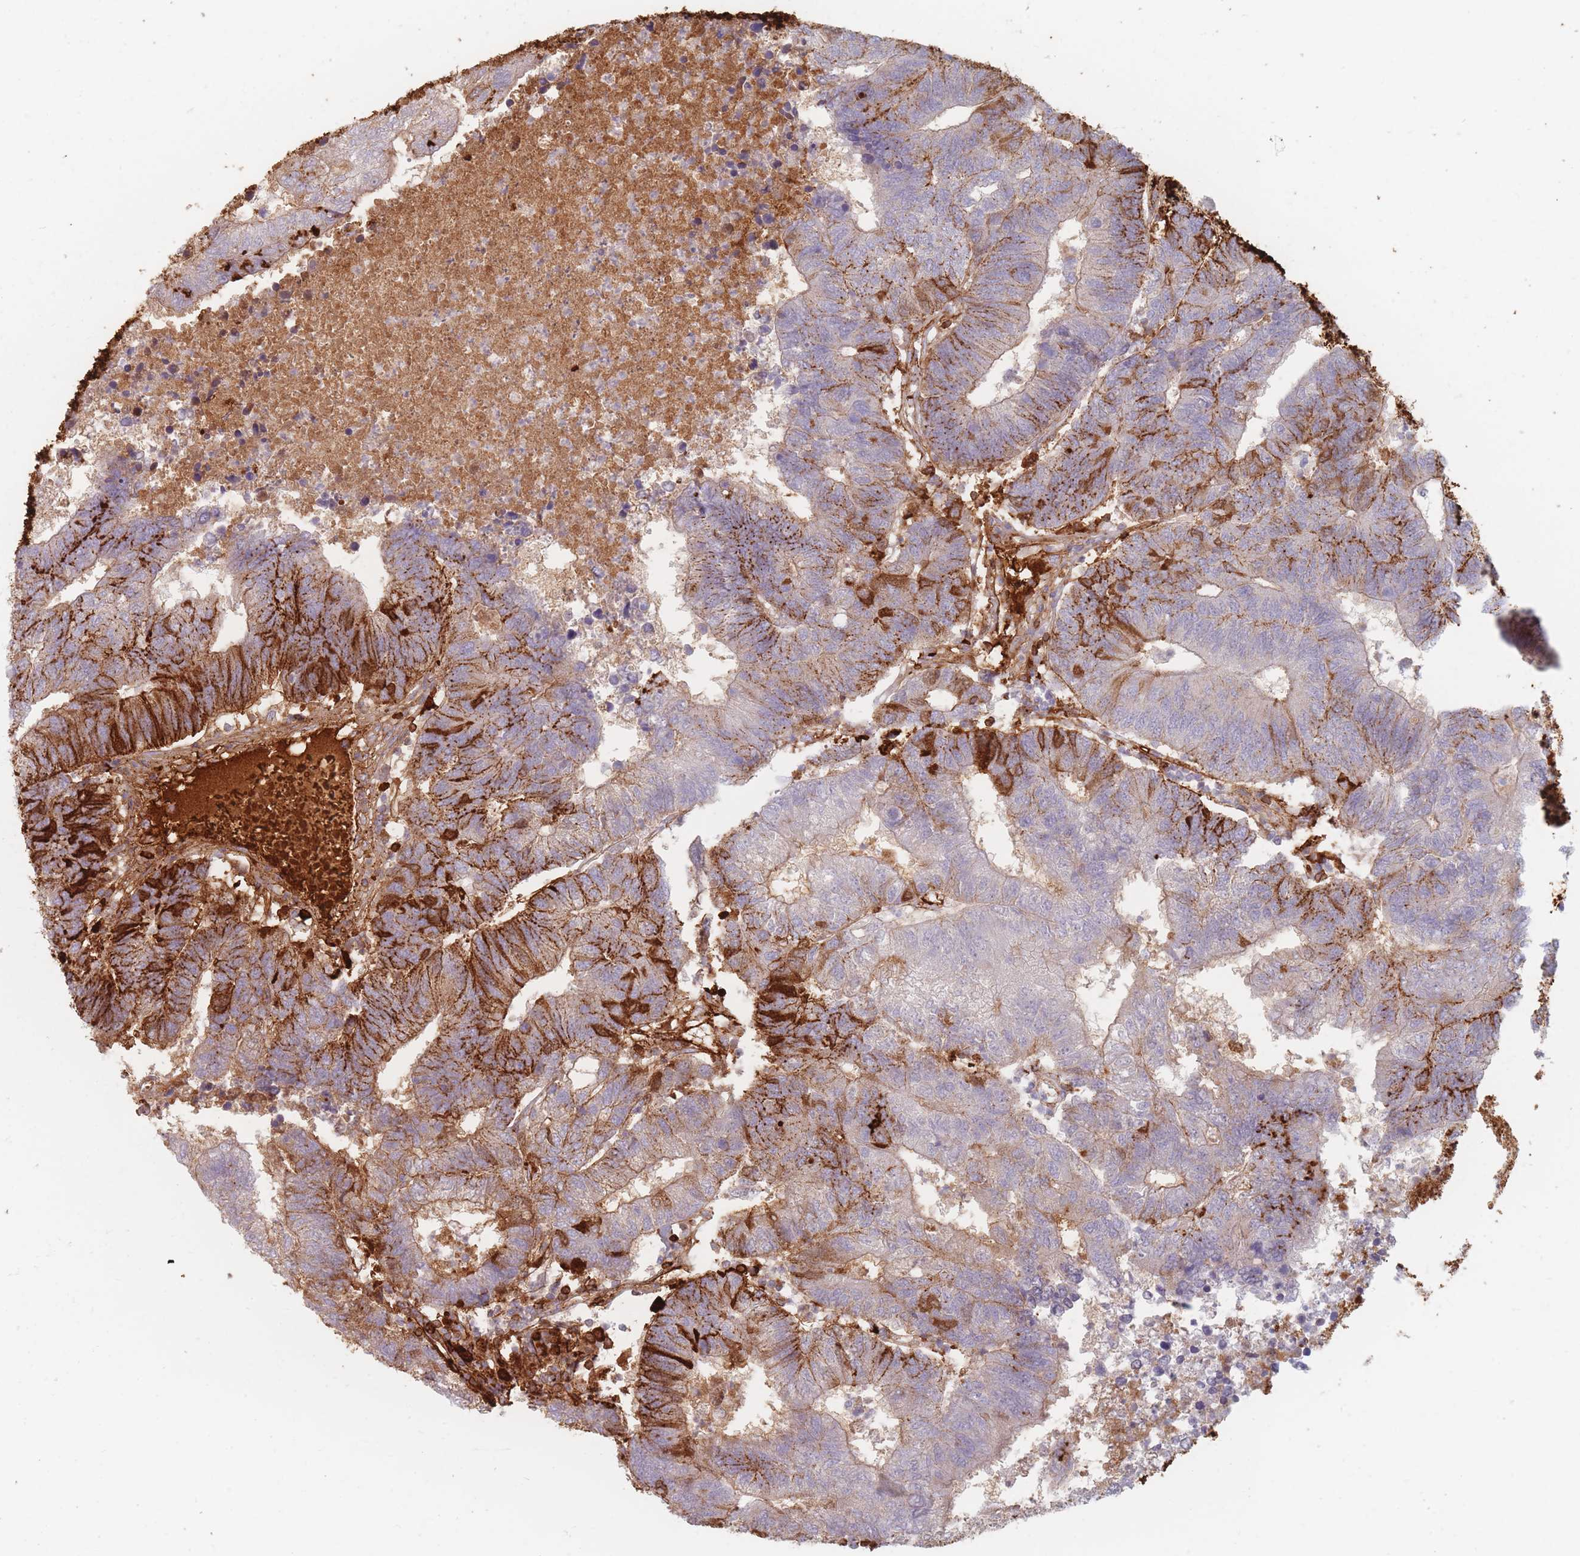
{"staining": {"intensity": "strong", "quantity": "25%-75%", "location": "cytoplasmic/membranous"}, "tissue": "colorectal cancer", "cell_type": "Tumor cells", "image_type": "cancer", "snomed": [{"axis": "morphology", "description": "Adenocarcinoma, NOS"}, {"axis": "topography", "description": "Colon"}], "caption": "Protein positivity by immunohistochemistry (IHC) shows strong cytoplasmic/membranous expression in about 25%-75% of tumor cells in colorectal cancer.", "gene": "SLC2A6", "patient": {"sex": "female", "age": 48}}